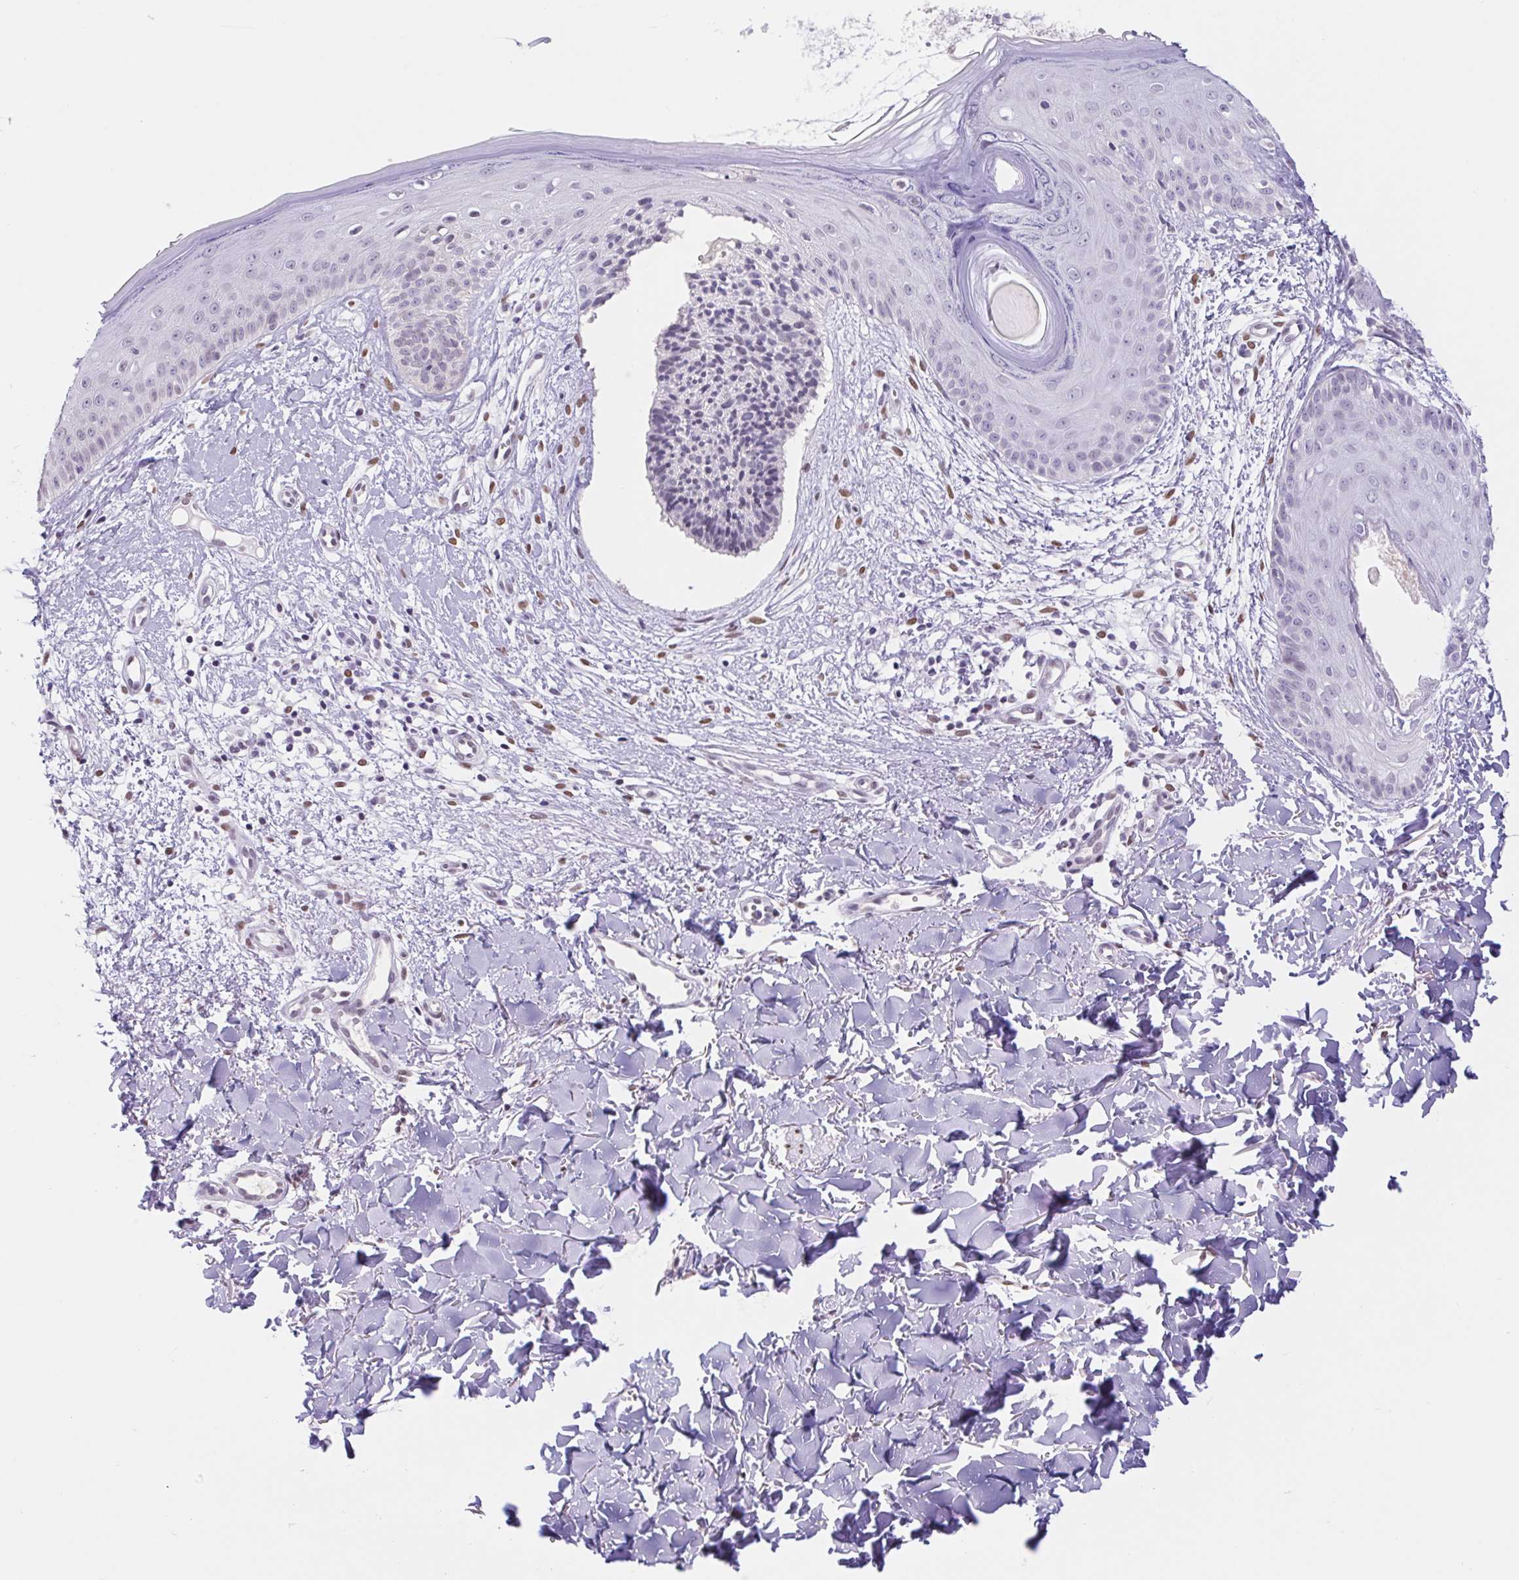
{"staining": {"intensity": "negative", "quantity": "none", "location": "none"}, "tissue": "skin cancer", "cell_type": "Tumor cells", "image_type": "cancer", "snomed": [{"axis": "morphology", "description": "Basal cell carcinoma"}, {"axis": "topography", "description": "Skin"}], "caption": "IHC of skin basal cell carcinoma reveals no expression in tumor cells.", "gene": "CAND1", "patient": {"sex": "male", "age": 51}}